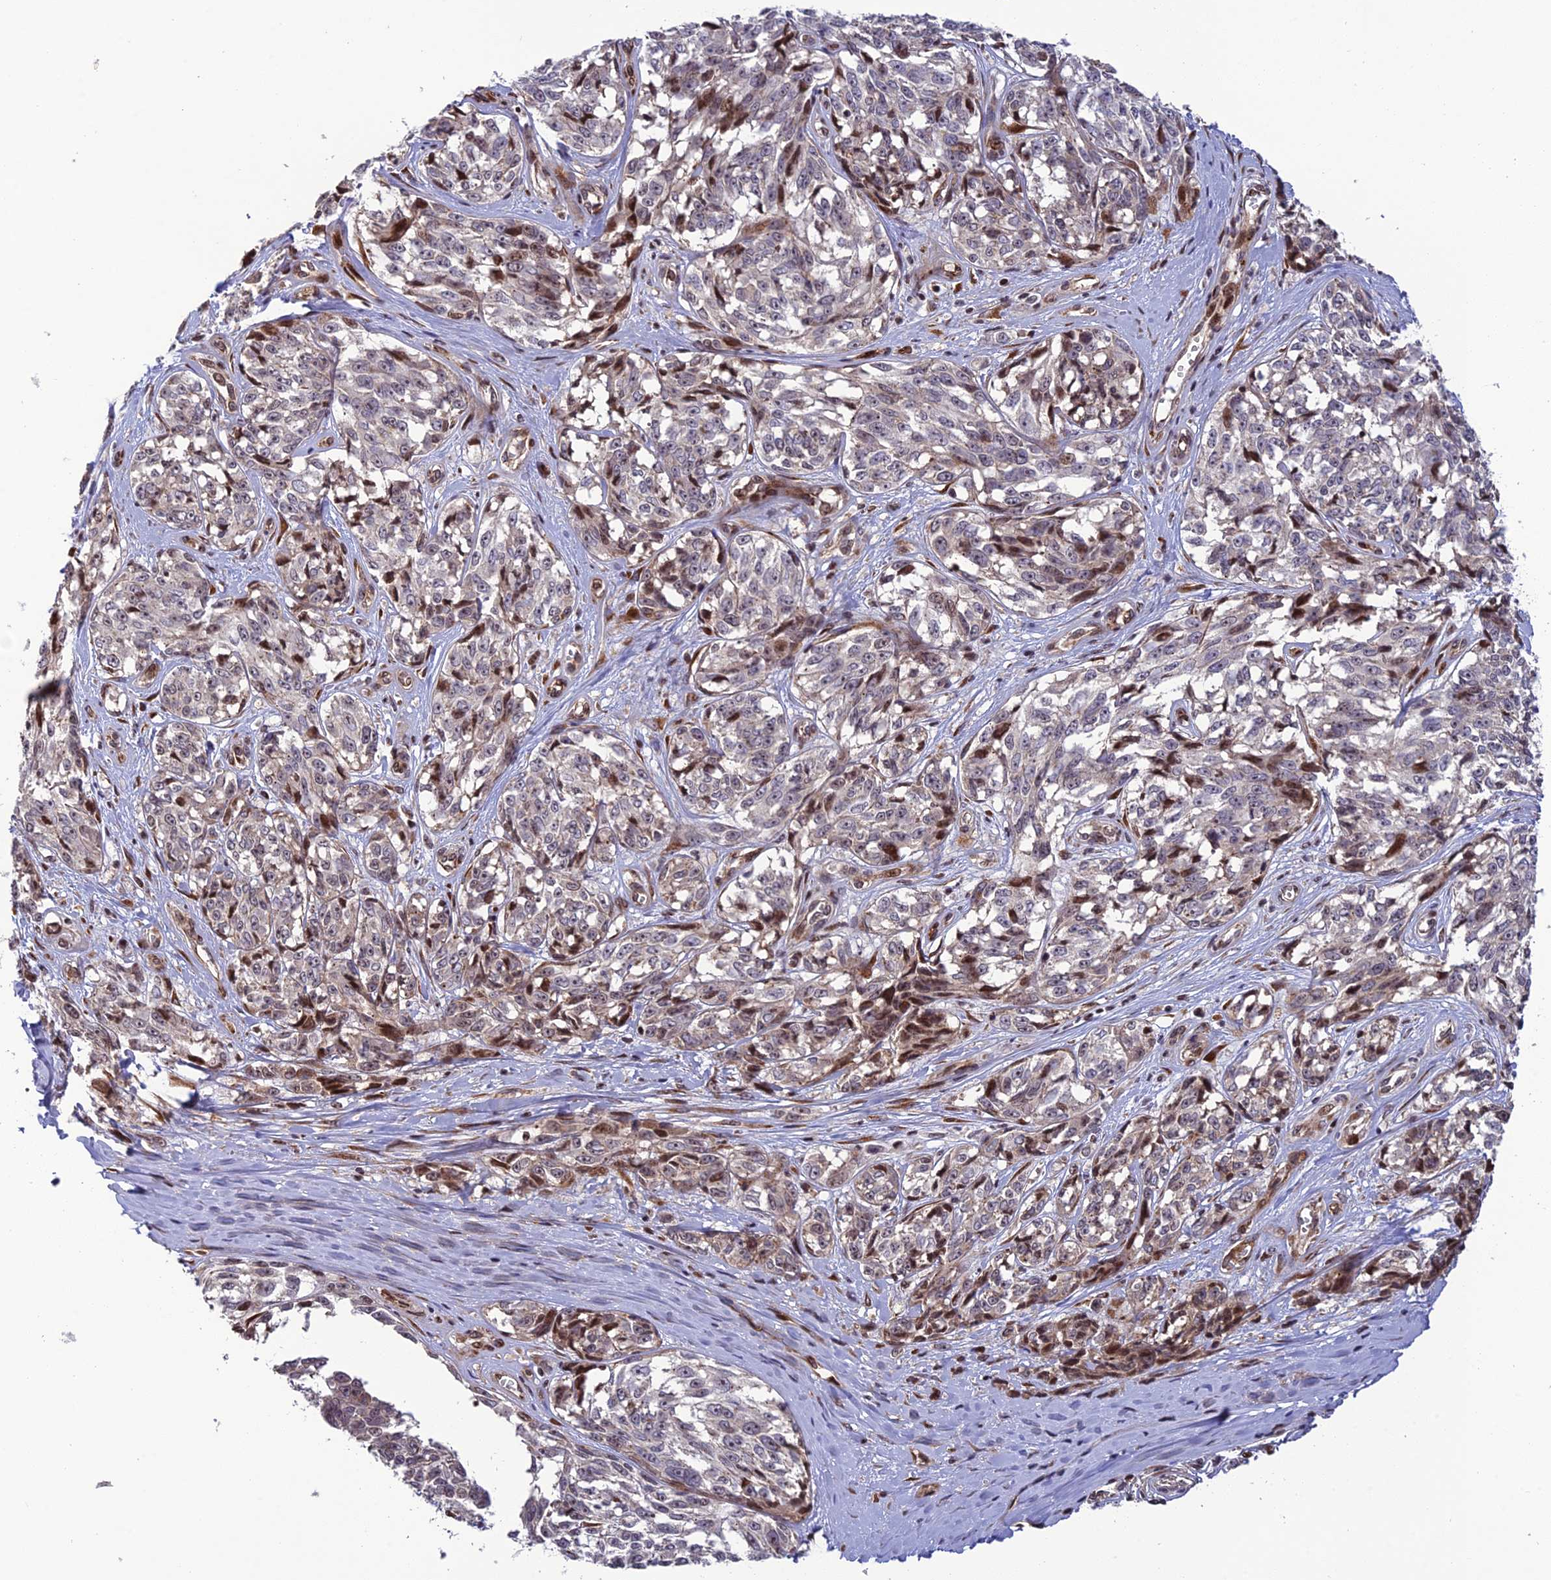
{"staining": {"intensity": "weak", "quantity": "25%-75%", "location": "nuclear"}, "tissue": "melanoma", "cell_type": "Tumor cells", "image_type": "cancer", "snomed": [{"axis": "morphology", "description": "Malignant melanoma, NOS"}, {"axis": "topography", "description": "Skin"}], "caption": "Immunohistochemical staining of melanoma exhibits low levels of weak nuclear protein expression in approximately 25%-75% of tumor cells.", "gene": "SMIM7", "patient": {"sex": "female", "age": 64}}